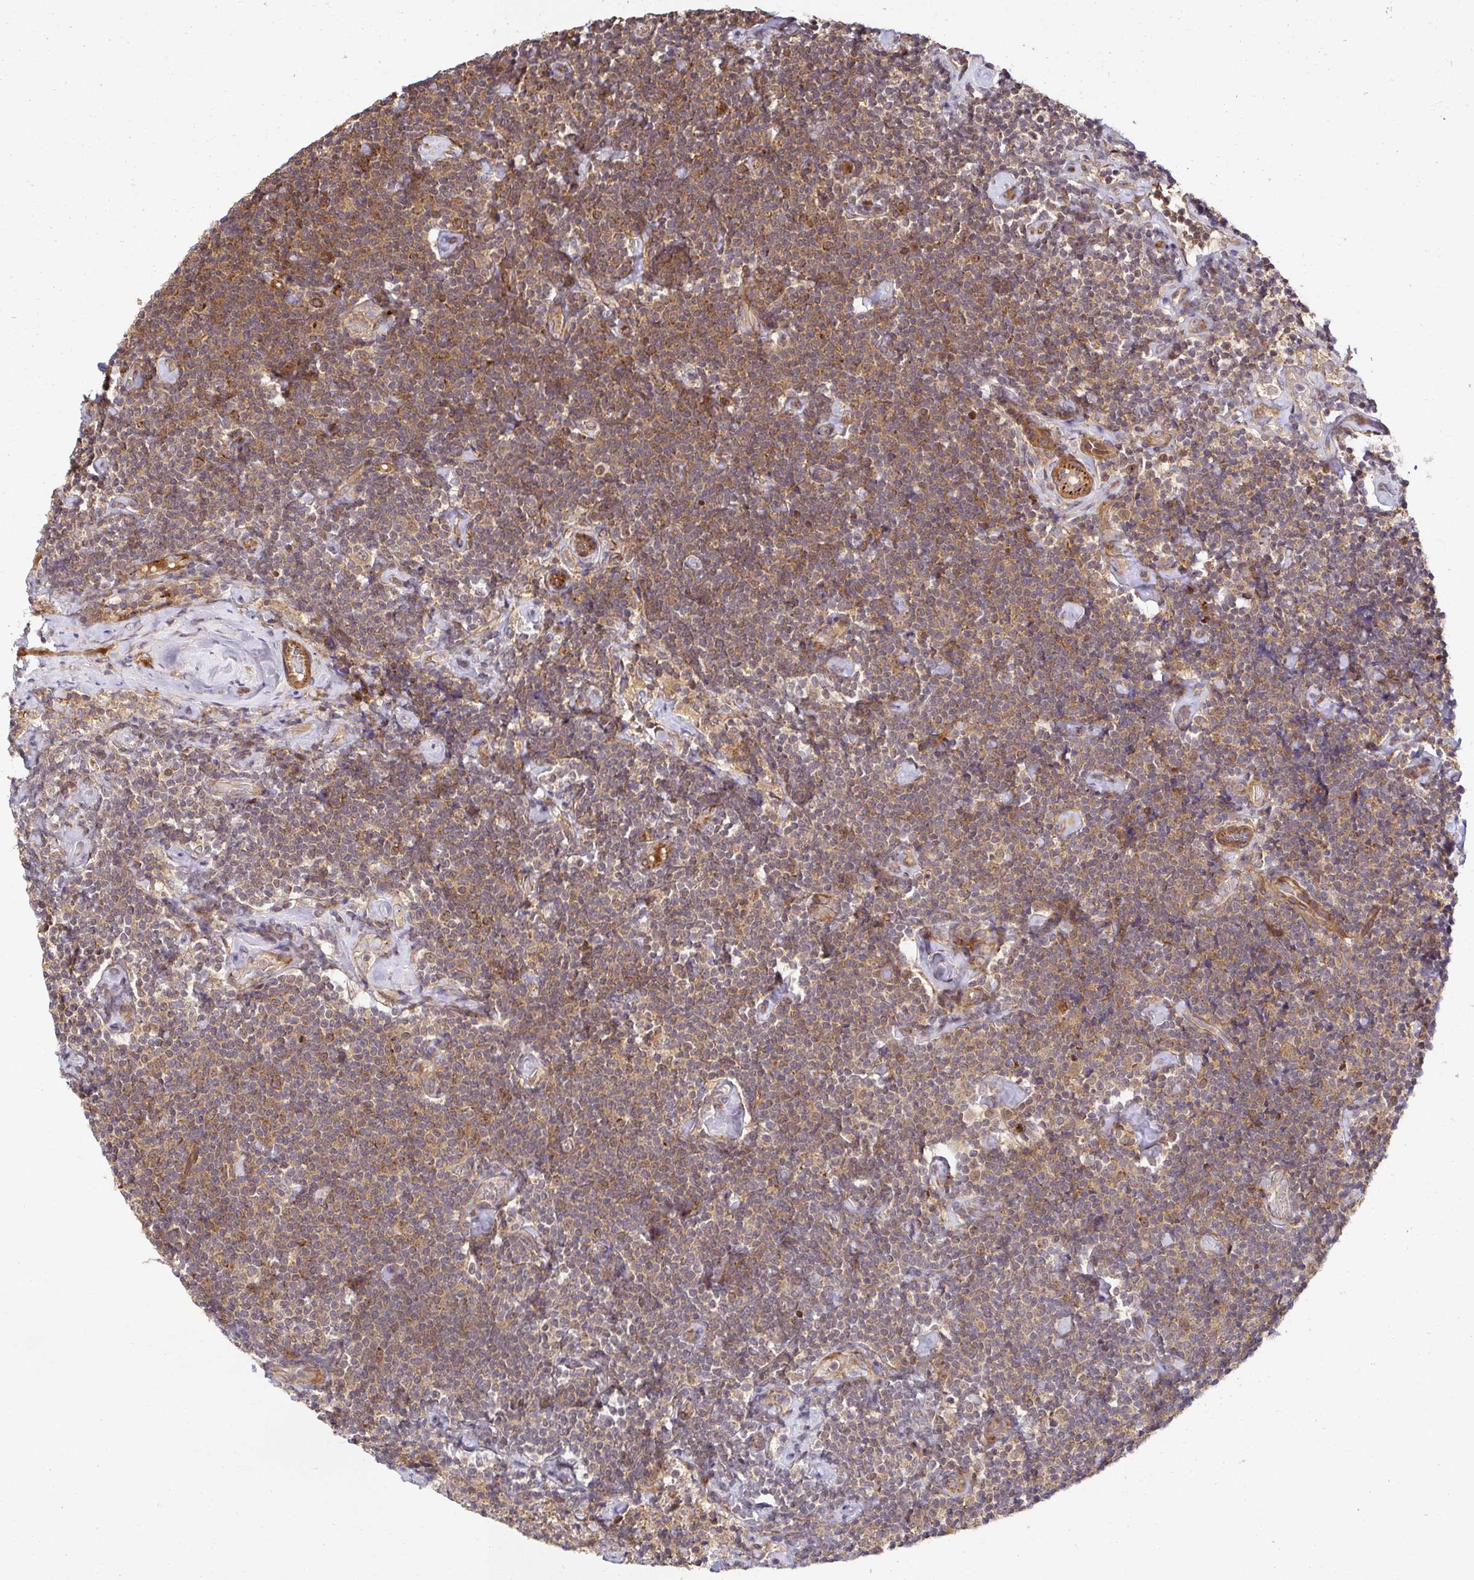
{"staining": {"intensity": "weak", "quantity": "25%-75%", "location": "cytoplasmic/membranous"}, "tissue": "lymphoma", "cell_type": "Tumor cells", "image_type": "cancer", "snomed": [{"axis": "morphology", "description": "Malignant lymphoma, non-Hodgkin's type, Low grade"}, {"axis": "topography", "description": "Lymph node"}], "caption": "DAB immunohistochemical staining of human malignant lymphoma, non-Hodgkin's type (low-grade) shows weak cytoplasmic/membranous protein expression in about 25%-75% of tumor cells. (DAB (3,3'-diaminobenzidine) = brown stain, brightfield microscopy at high magnification).", "gene": "PSMA4", "patient": {"sex": "male", "age": 81}}